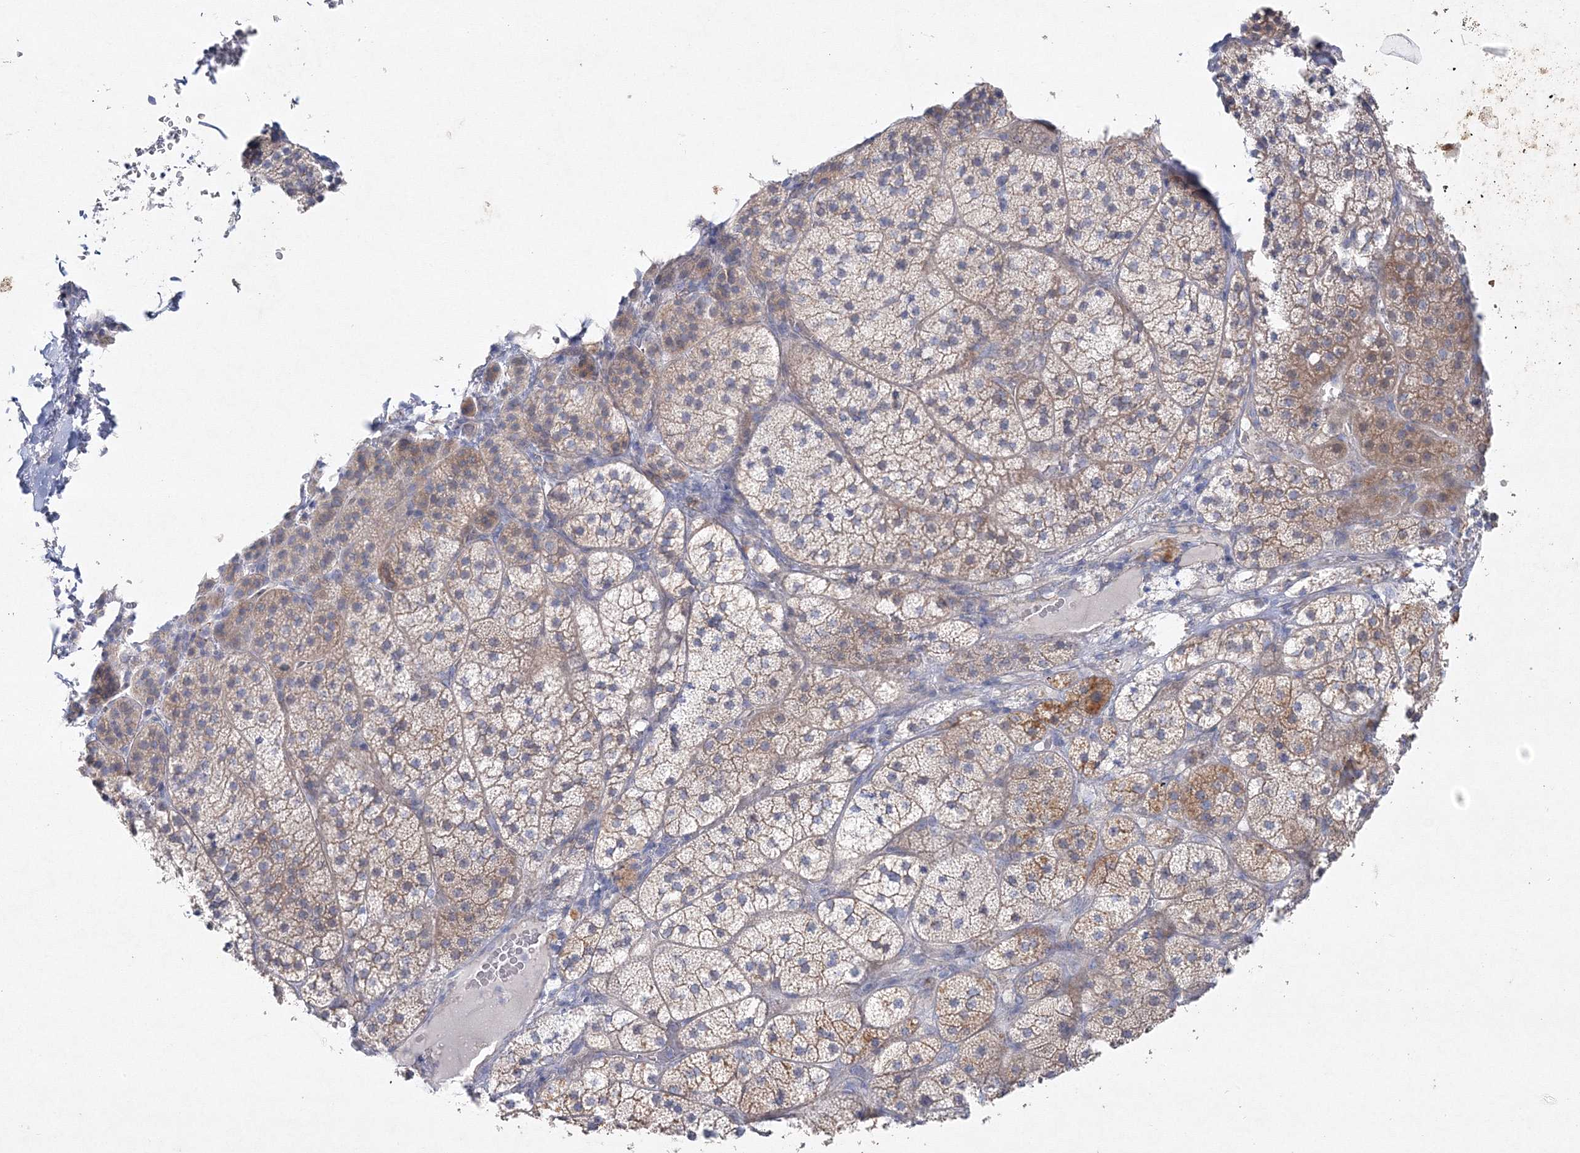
{"staining": {"intensity": "moderate", "quantity": ">75%", "location": "cytoplasmic/membranous"}, "tissue": "adrenal gland", "cell_type": "Glandular cells", "image_type": "normal", "snomed": [{"axis": "morphology", "description": "Normal tissue, NOS"}, {"axis": "topography", "description": "Adrenal gland"}], "caption": "Brown immunohistochemical staining in normal human adrenal gland demonstrates moderate cytoplasmic/membranous expression in about >75% of glandular cells. Using DAB (3,3'-diaminobenzidine) (brown) and hematoxylin (blue) stains, captured at high magnification using brightfield microscopy.", "gene": "NAA40", "patient": {"sex": "female", "age": 44}}